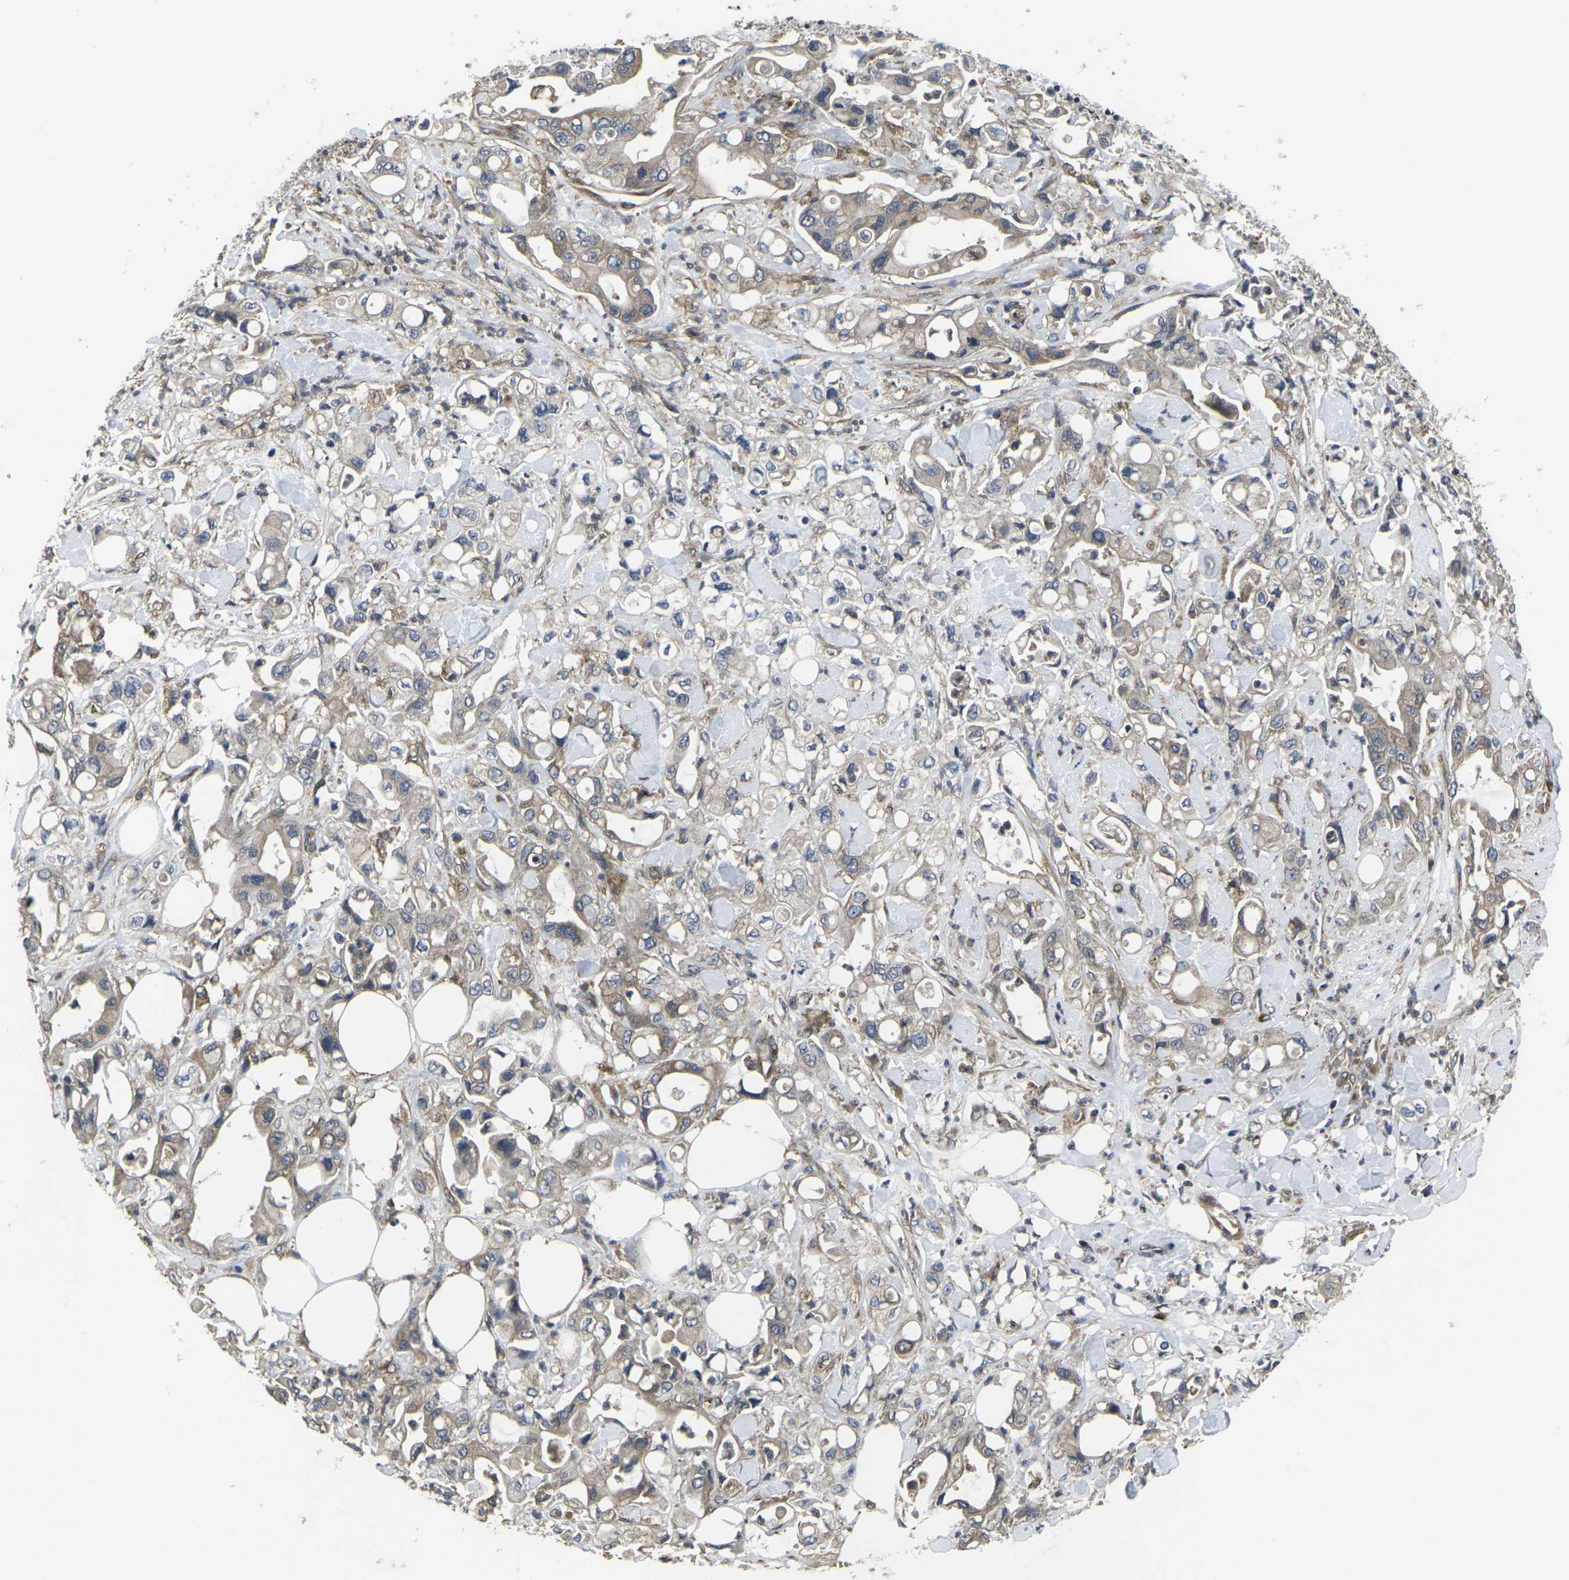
{"staining": {"intensity": "weak", "quantity": ">75%", "location": "cytoplasmic/membranous"}, "tissue": "pancreatic cancer", "cell_type": "Tumor cells", "image_type": "cancer", "snomed": [{"axis": "morphology", "description": "Adenocarcinoma, NOS"}, {"axis": "topography", "description": "Pancreas"}], "caption": "IHC micrograph of human pancreatic cancer (adenocarcinoma) stained for a protein (brown), which shows low levels of weak cytoplasmic/membranous expression in about >75% of tumor cells.", "gene": "PRKACB", "patient": {"sex": "male", "age": 70}}